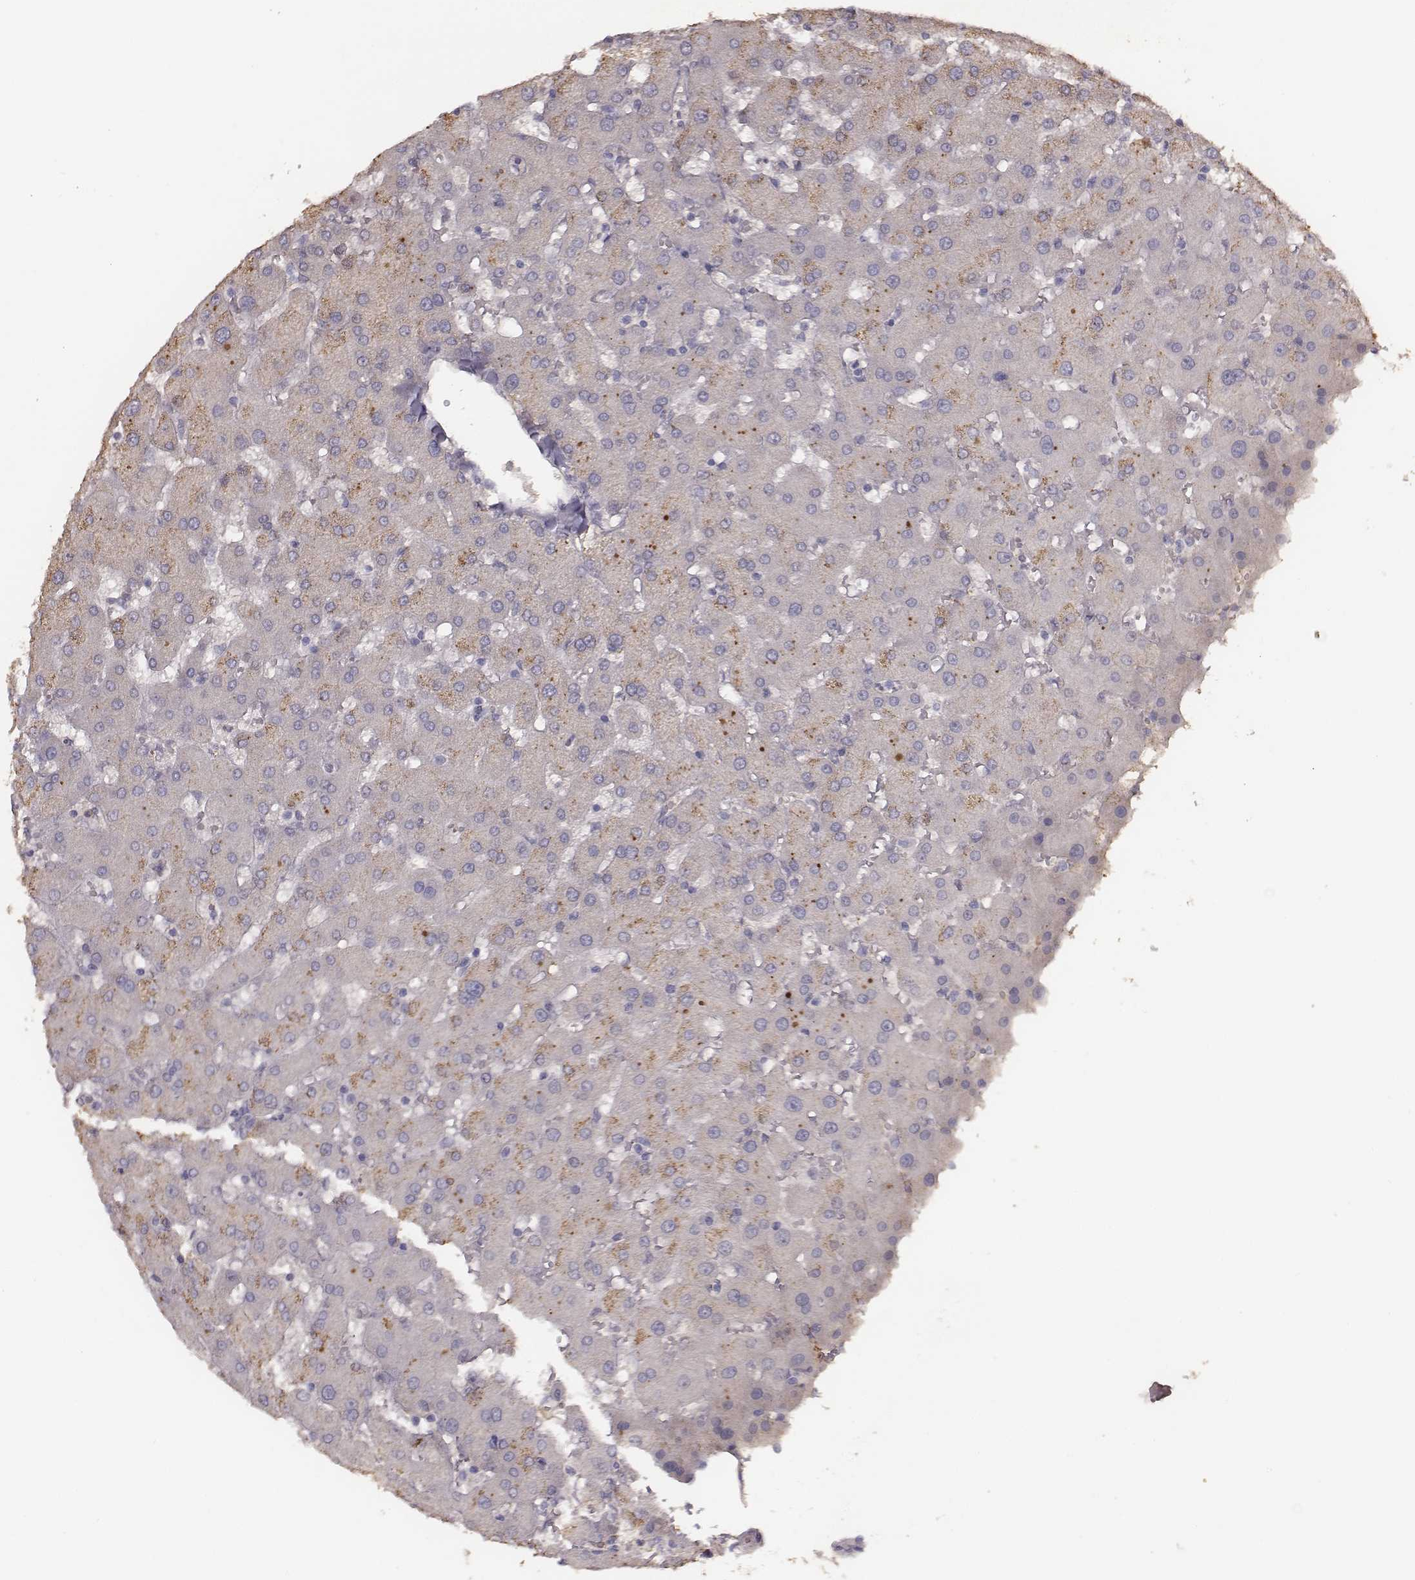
{"staining": {"intensity": "negative", "quantity": "none", "location": "none"}, "tissue": "liver", "cell_type": "Cholangiocytes", "image_type": "normal", "snomed": [{"axis": "morphology", "description": "Normal tissue, NOS"}, {"axis": "topography", "description": "Liver"}], "caption": "Human liver stained for a protein using immunohistochemistry (IHC) demonstrates no staining in cholangiocytes.", "gene": "SLC22A6", "patient": {"sex": "female", "age": 63}}